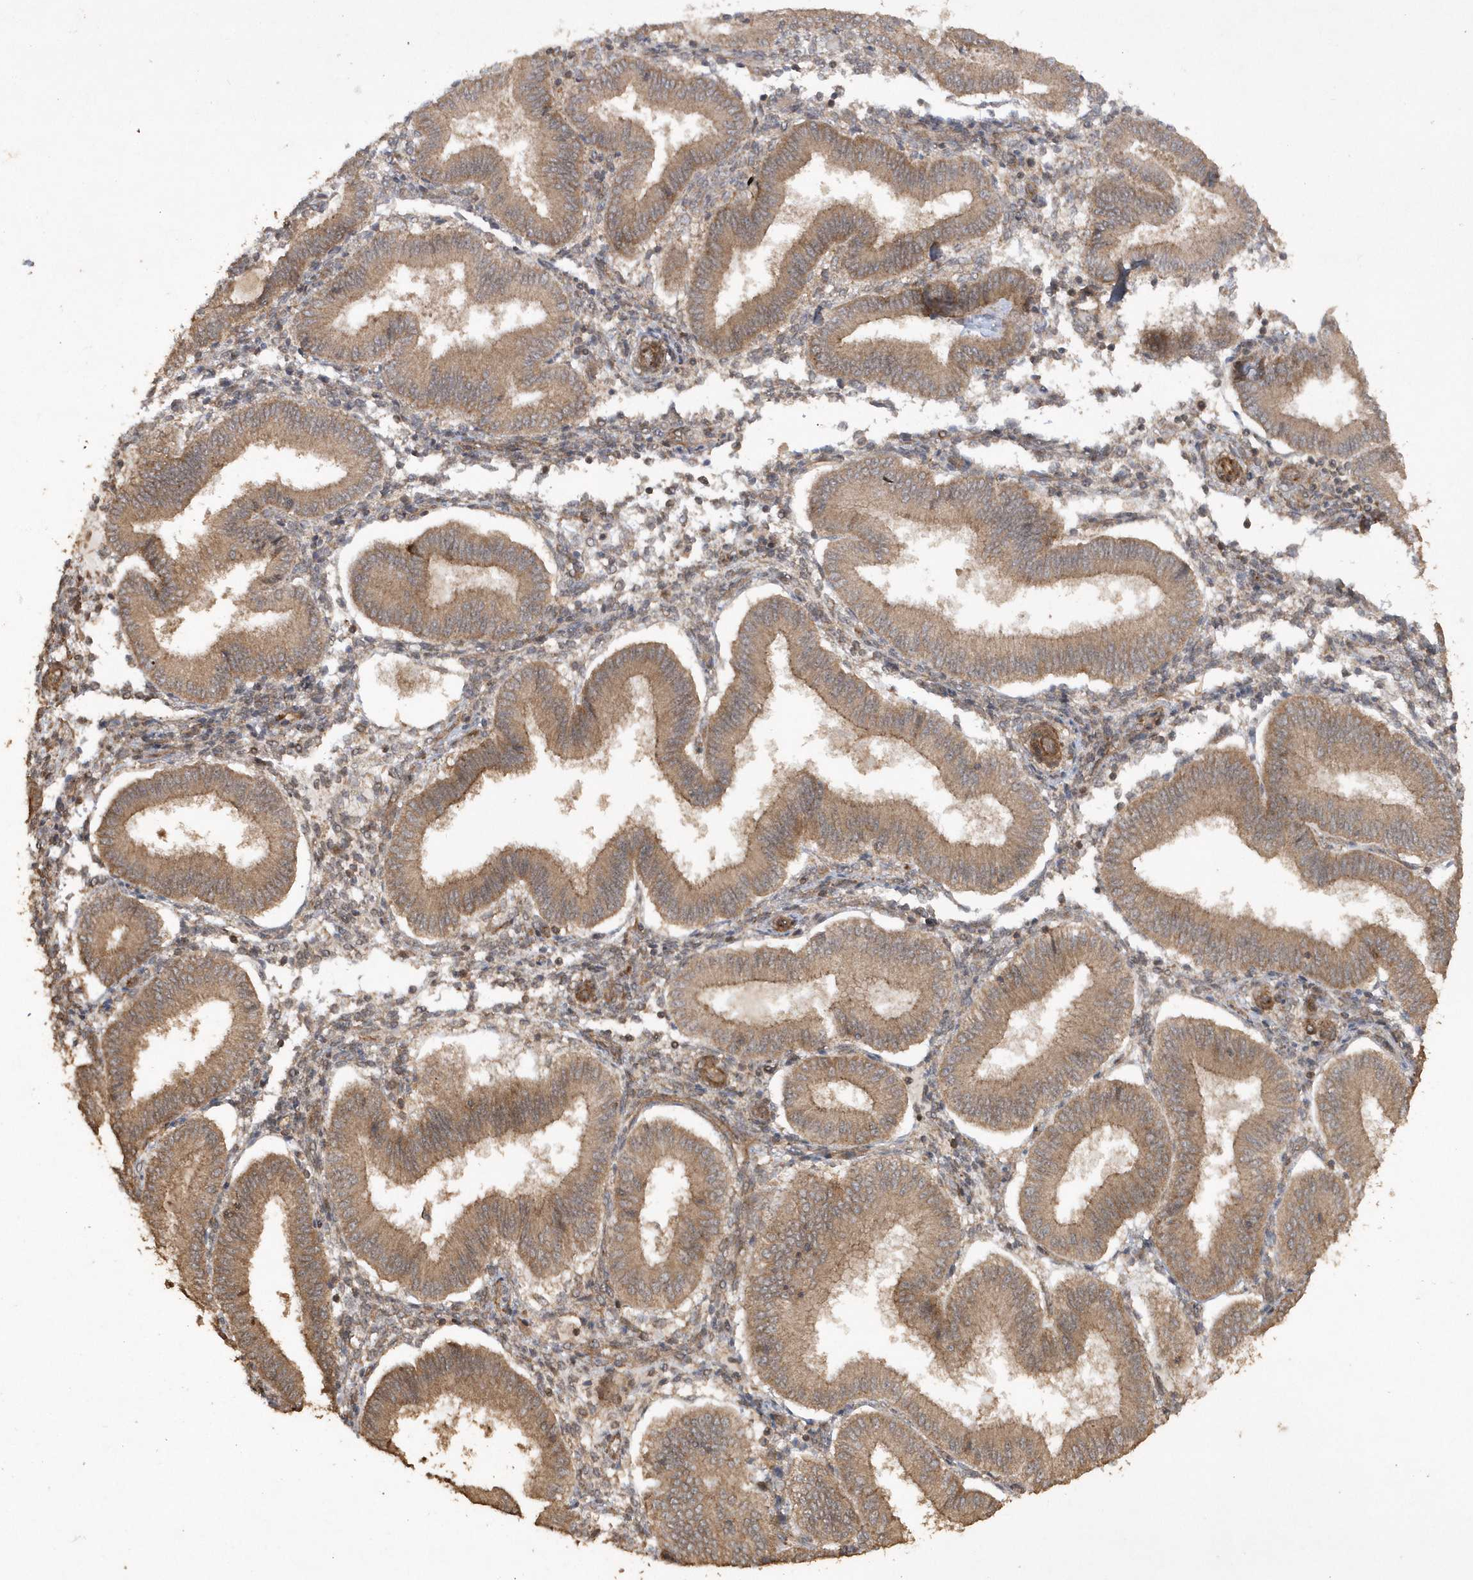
{"staining": {"intensity": "moderate", "quantity": ">75%", "location": "cytoplasmic/membranous"}, "tissue": "endometrium", "cell_type": "Cells in endometrial stroma", "image_type": "normal", "snomed": [{"axis": "morphology", "description": "Normal tissue, NOS"}, {"axis": "topography", "description": "Endometrium"}], "caption": "An IHC image of unremarkable tissue is shown. Protein staining in brown labels moderate cytoplasmic/membranous positivity in endometrium within cells in endometrial stroma.", "gene": "AVPI1", "patient": {"sex": "female", "age": 39}}